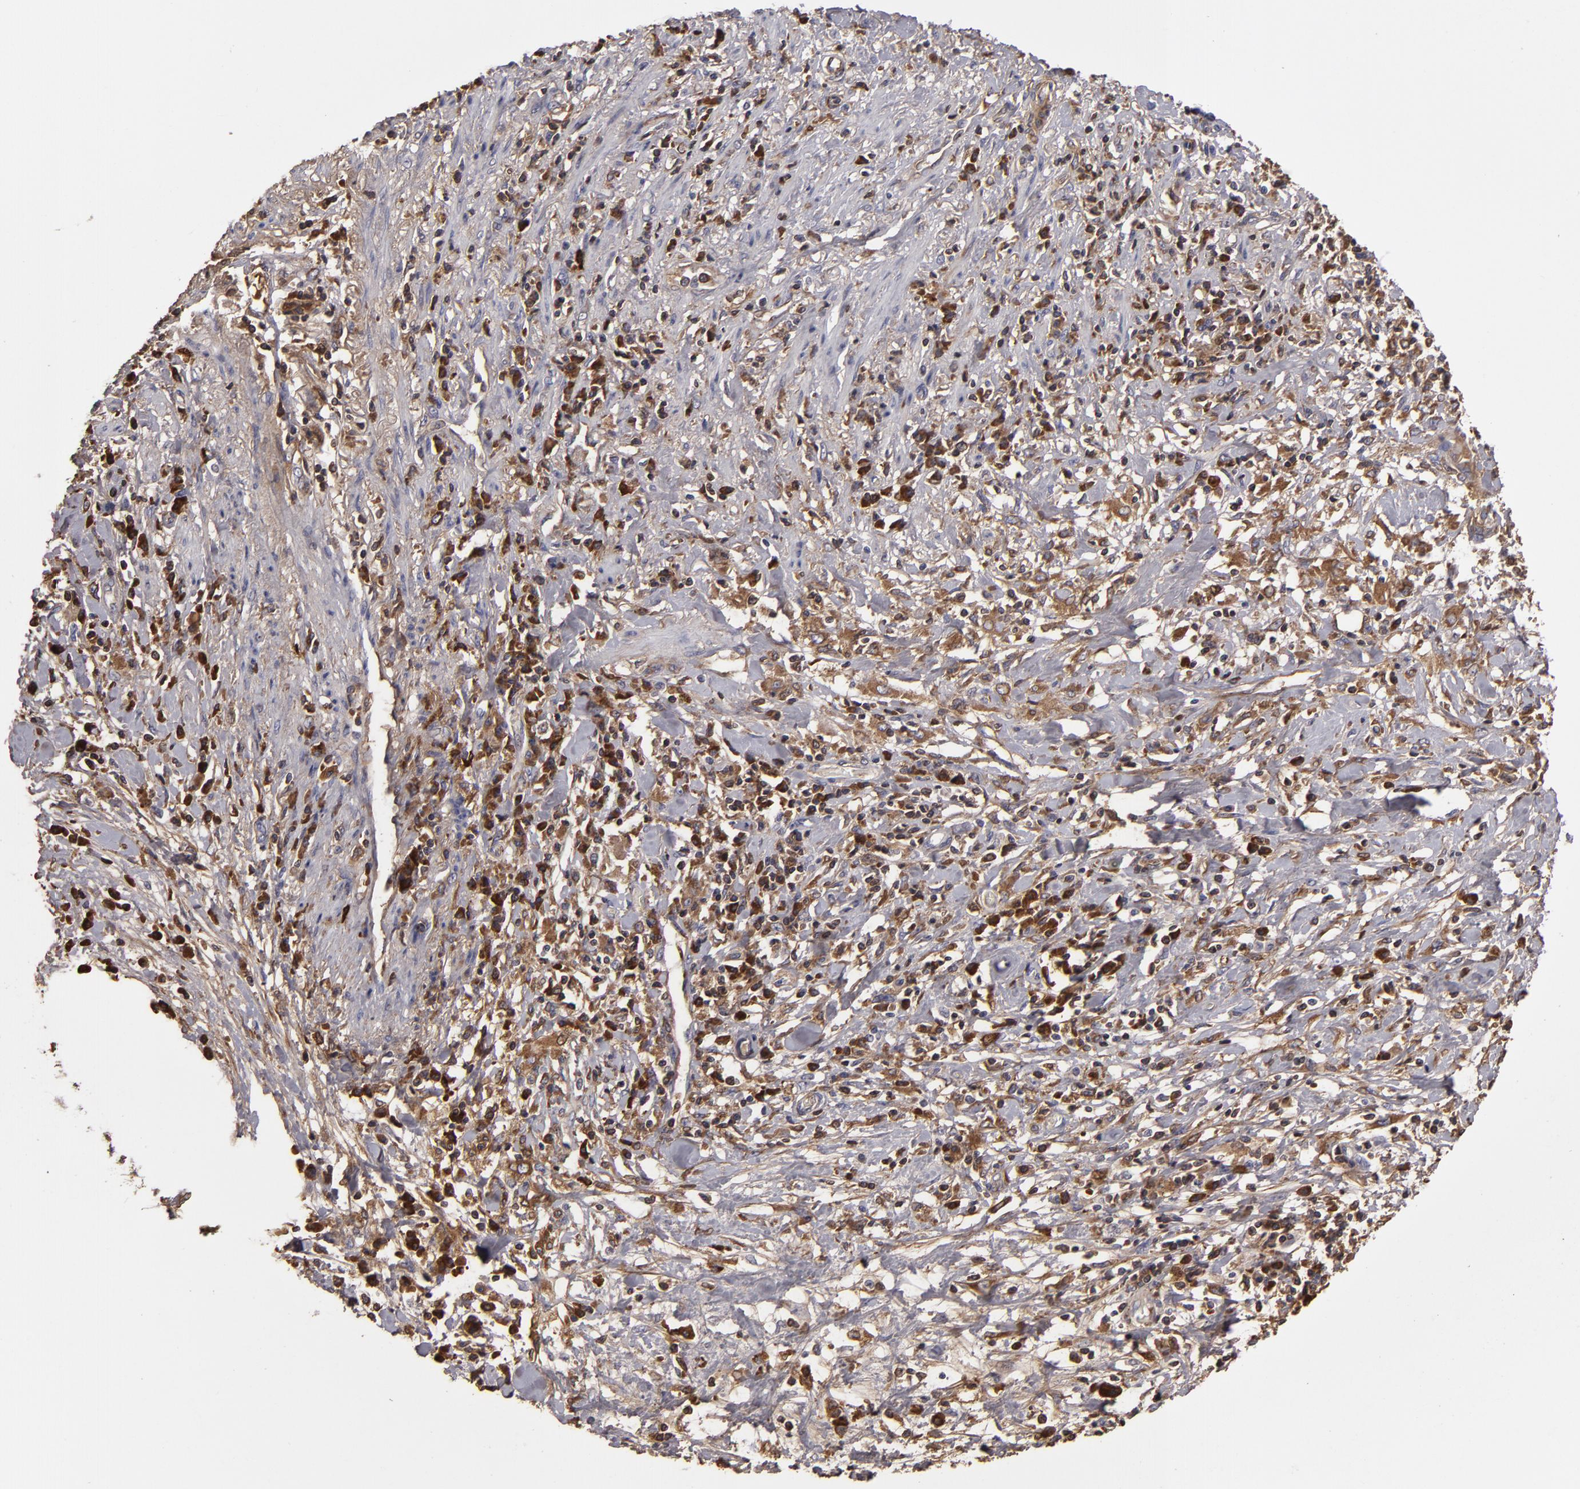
{"staining": {"intensity": "moderate", "quantity": ">75%", "location": "cytoplasmic/membranous"}, "tissue": "pancreatic cancer", "cell_type": "Tumor cells", "image_type": "cancer", "snomed": [{"axis": "morphology", "description": "Adenocarcinoma, NOS"}, {"axis": "topography", "description": "Pancreas"}], "caption": "Protein staining of pancreatic cancer tissue reveals moderate cytoplasmic/membranous staining in approximately >75% of tumor cells.", "gene": "CFB", "patient": {"sex": "female", "age": 64}}